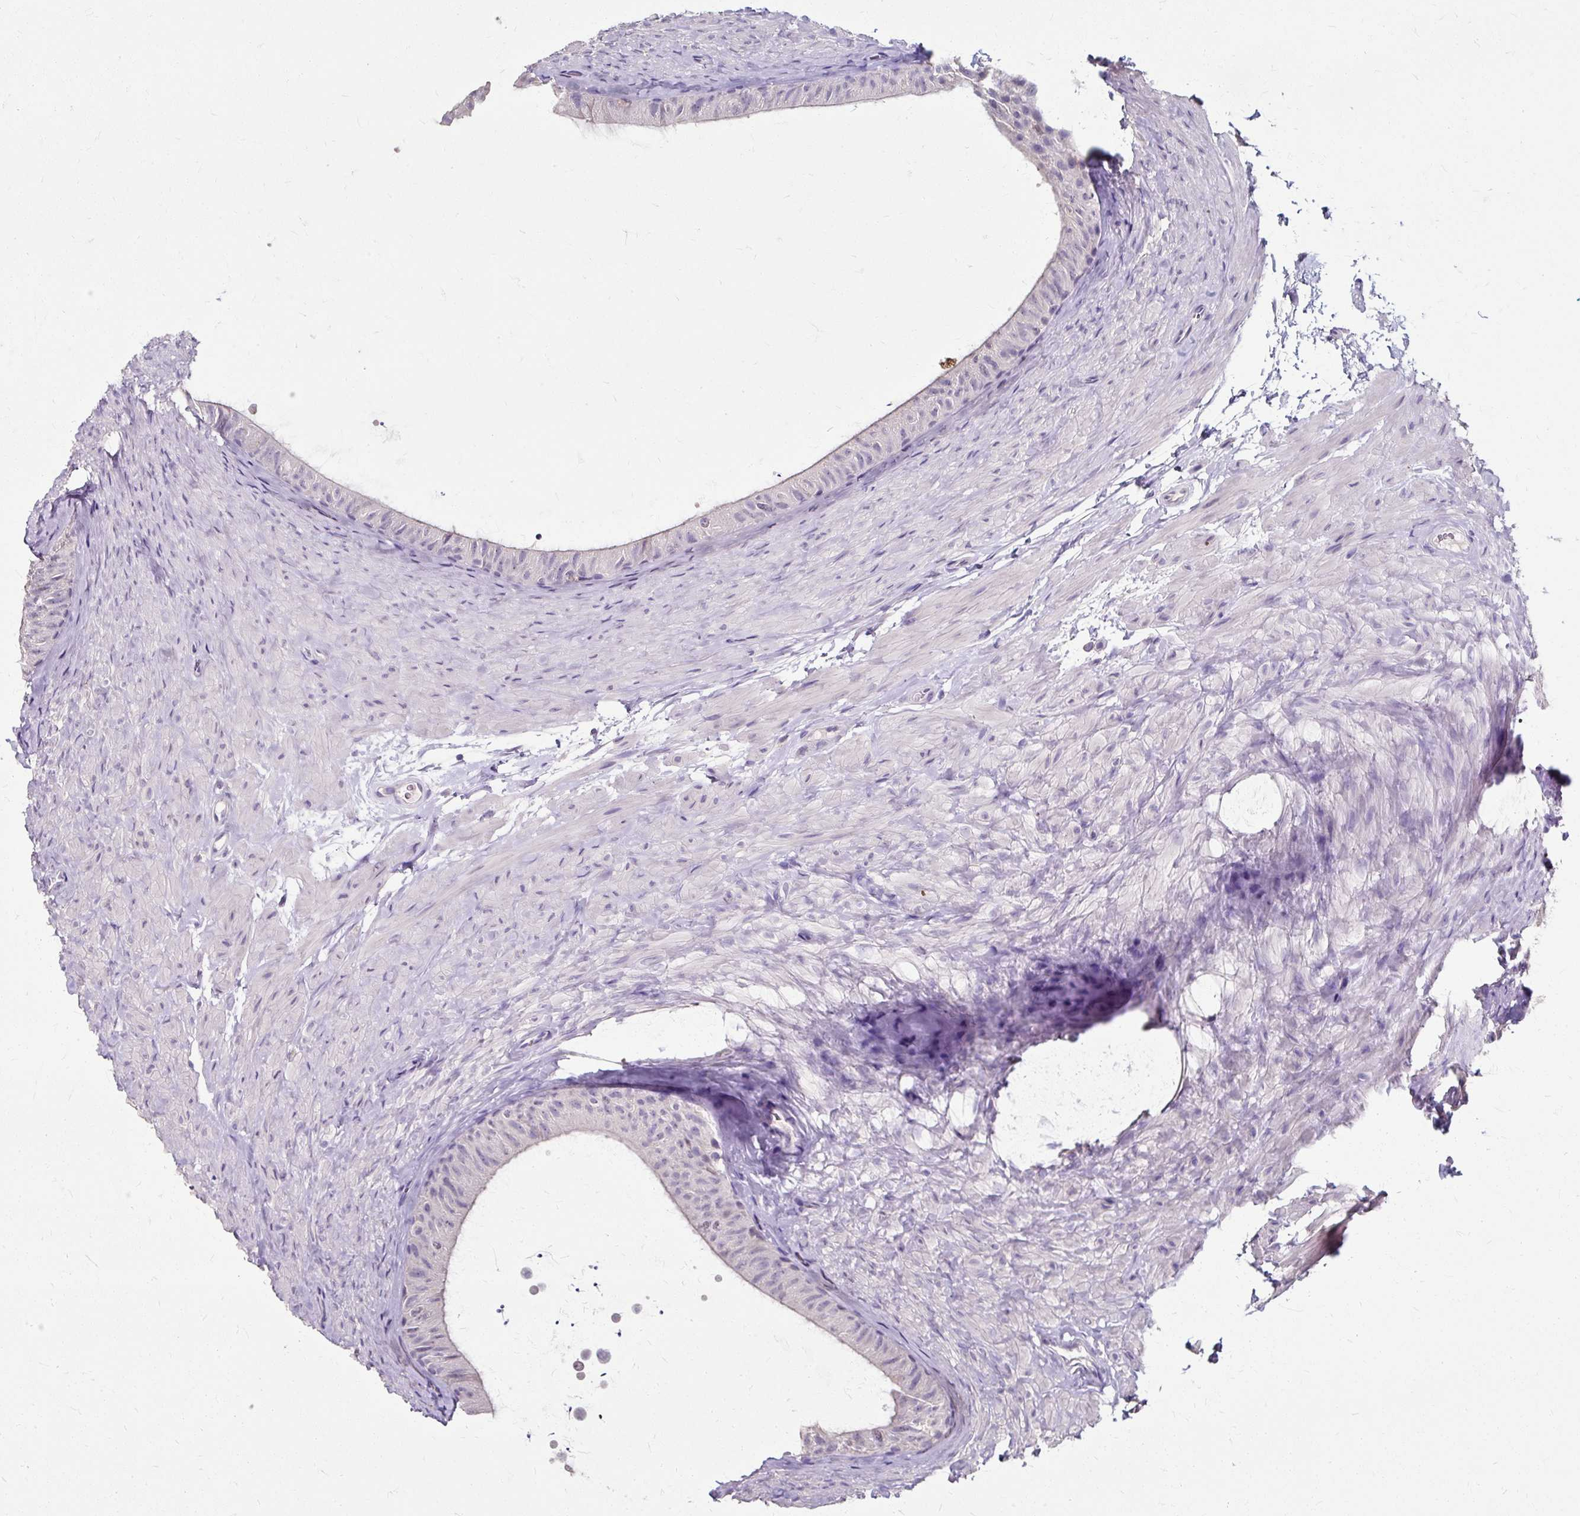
{"staining": {"intensity": "moderate", "quantity": "<25%", "location": "cytoplasmic/membranous"}, "tissue": "epididymis", "cell_type": "Glandular cells", "image_type": "normal", "snomed": [{"axis": "morphology", "description": "Normal tissue, NOS"}, {"axis": "topography", "description": "Epididymis, spermatic cord, NOS"}, {"axis": "topography", "description": "Epididymis"}], "caption": "A brown stain highlights moderate cytoplasmic/membranous positivity of a protein in glandular cells of unremarkable human epididymis.", "gene": "KLHL24", "patient": {"sex": "male", "age": 31}}